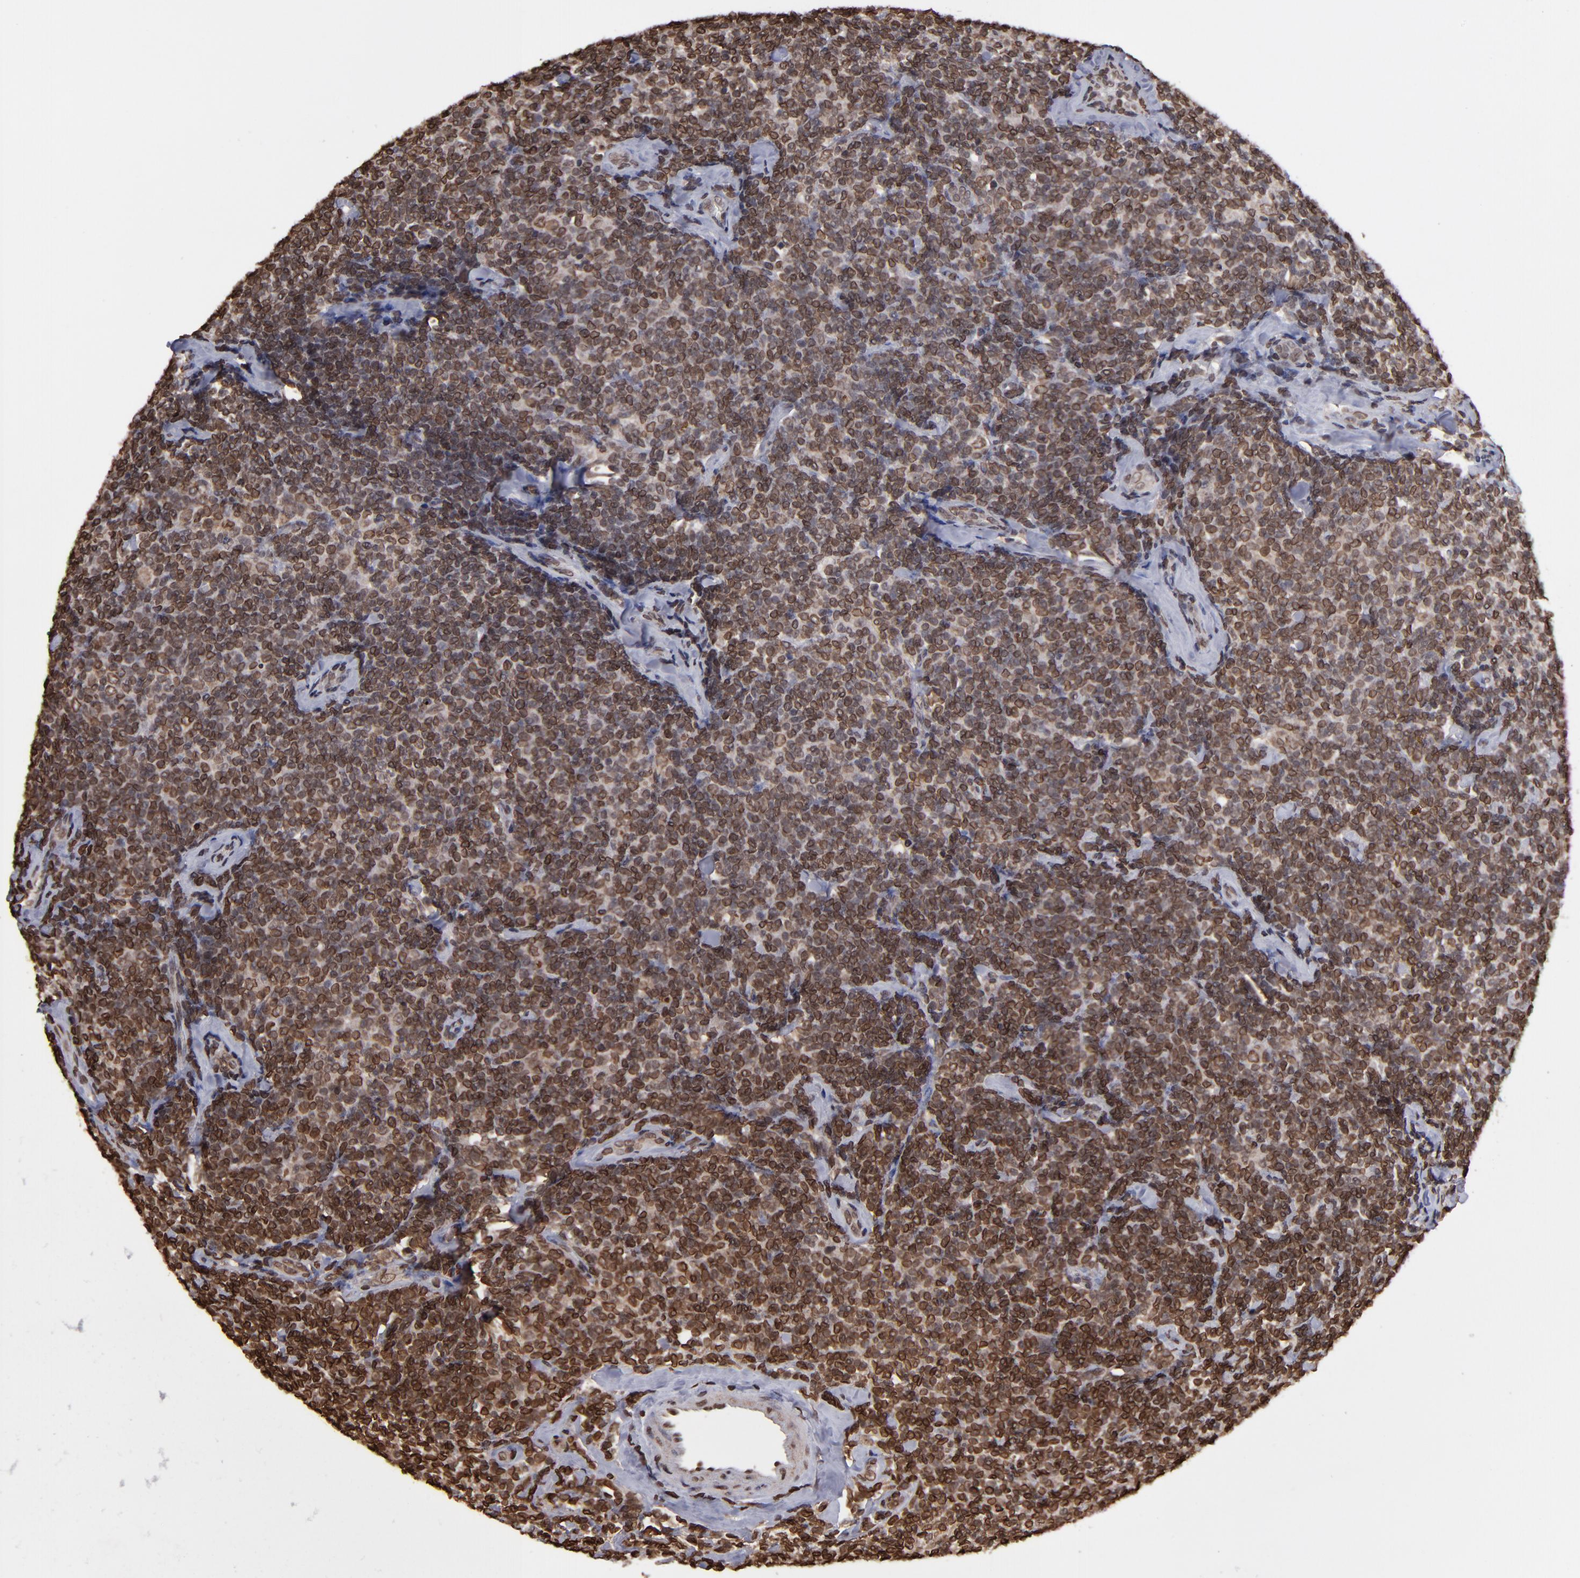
{"staining": {"intensity": "strong", "quantity": ">75%", "location": "cytoplasmic/membranous,nuclear"}, "tissue": "lymphoma", "cell_type": "Tumor cells", "image_type": "cancer", "snomed": [{"axis": "morphology", "description": "Malignant lymphoma, non-Hodgkin's type, Low grade"}, {"axis": "topography", "description": "Lymph node"}], "caption": "A brown stain labels strong cytoplasmic/membranous and nuclear expression of a protein in lymphoma tumor cells.", "gene": "AKT1", "patient": {"sex": "female", "age": 56}}